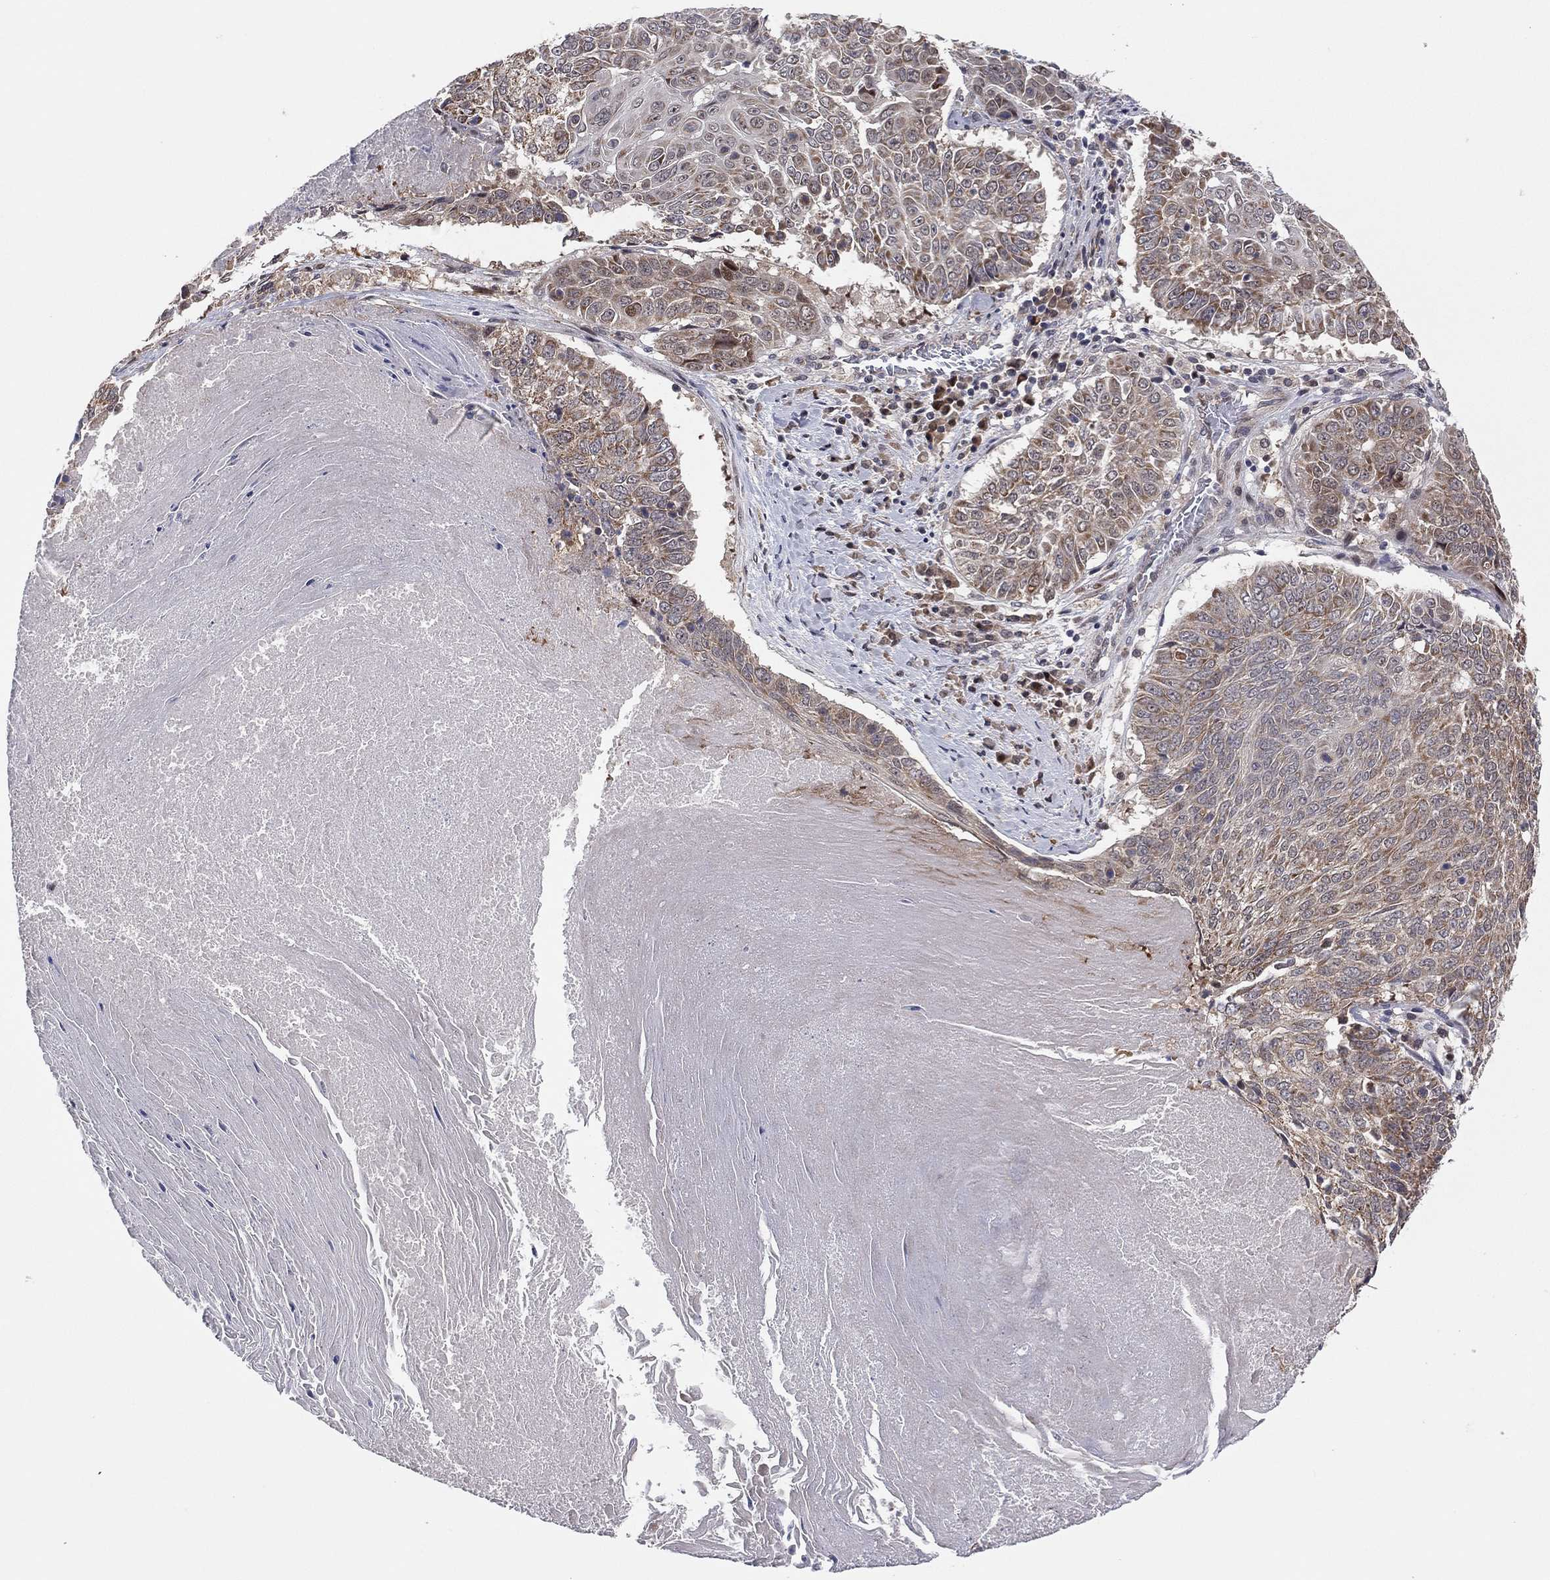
{"staining": {"intensity": "weak", "quantity": "25%-75%", "location": "cytoplasmic/membranous"}, "tissue": "lung cancer", "cell_type": "Tumor cells", "image_type": "cancer", "snomed": [{"axis": "morphology", "description": "Squamous cell carcinoma, NOS"}, {"axis": "topography", "description": "Lung"}], "caption": "Protein staining by immunohistochemistry (IHC) demonstrates weak cytoplasmic/membranous expression in about 25%-75% of tumor cells in lung squamous cell carcinoma.", "gene": "SNCG", "patient": {"sex": "male", "age": 64}}